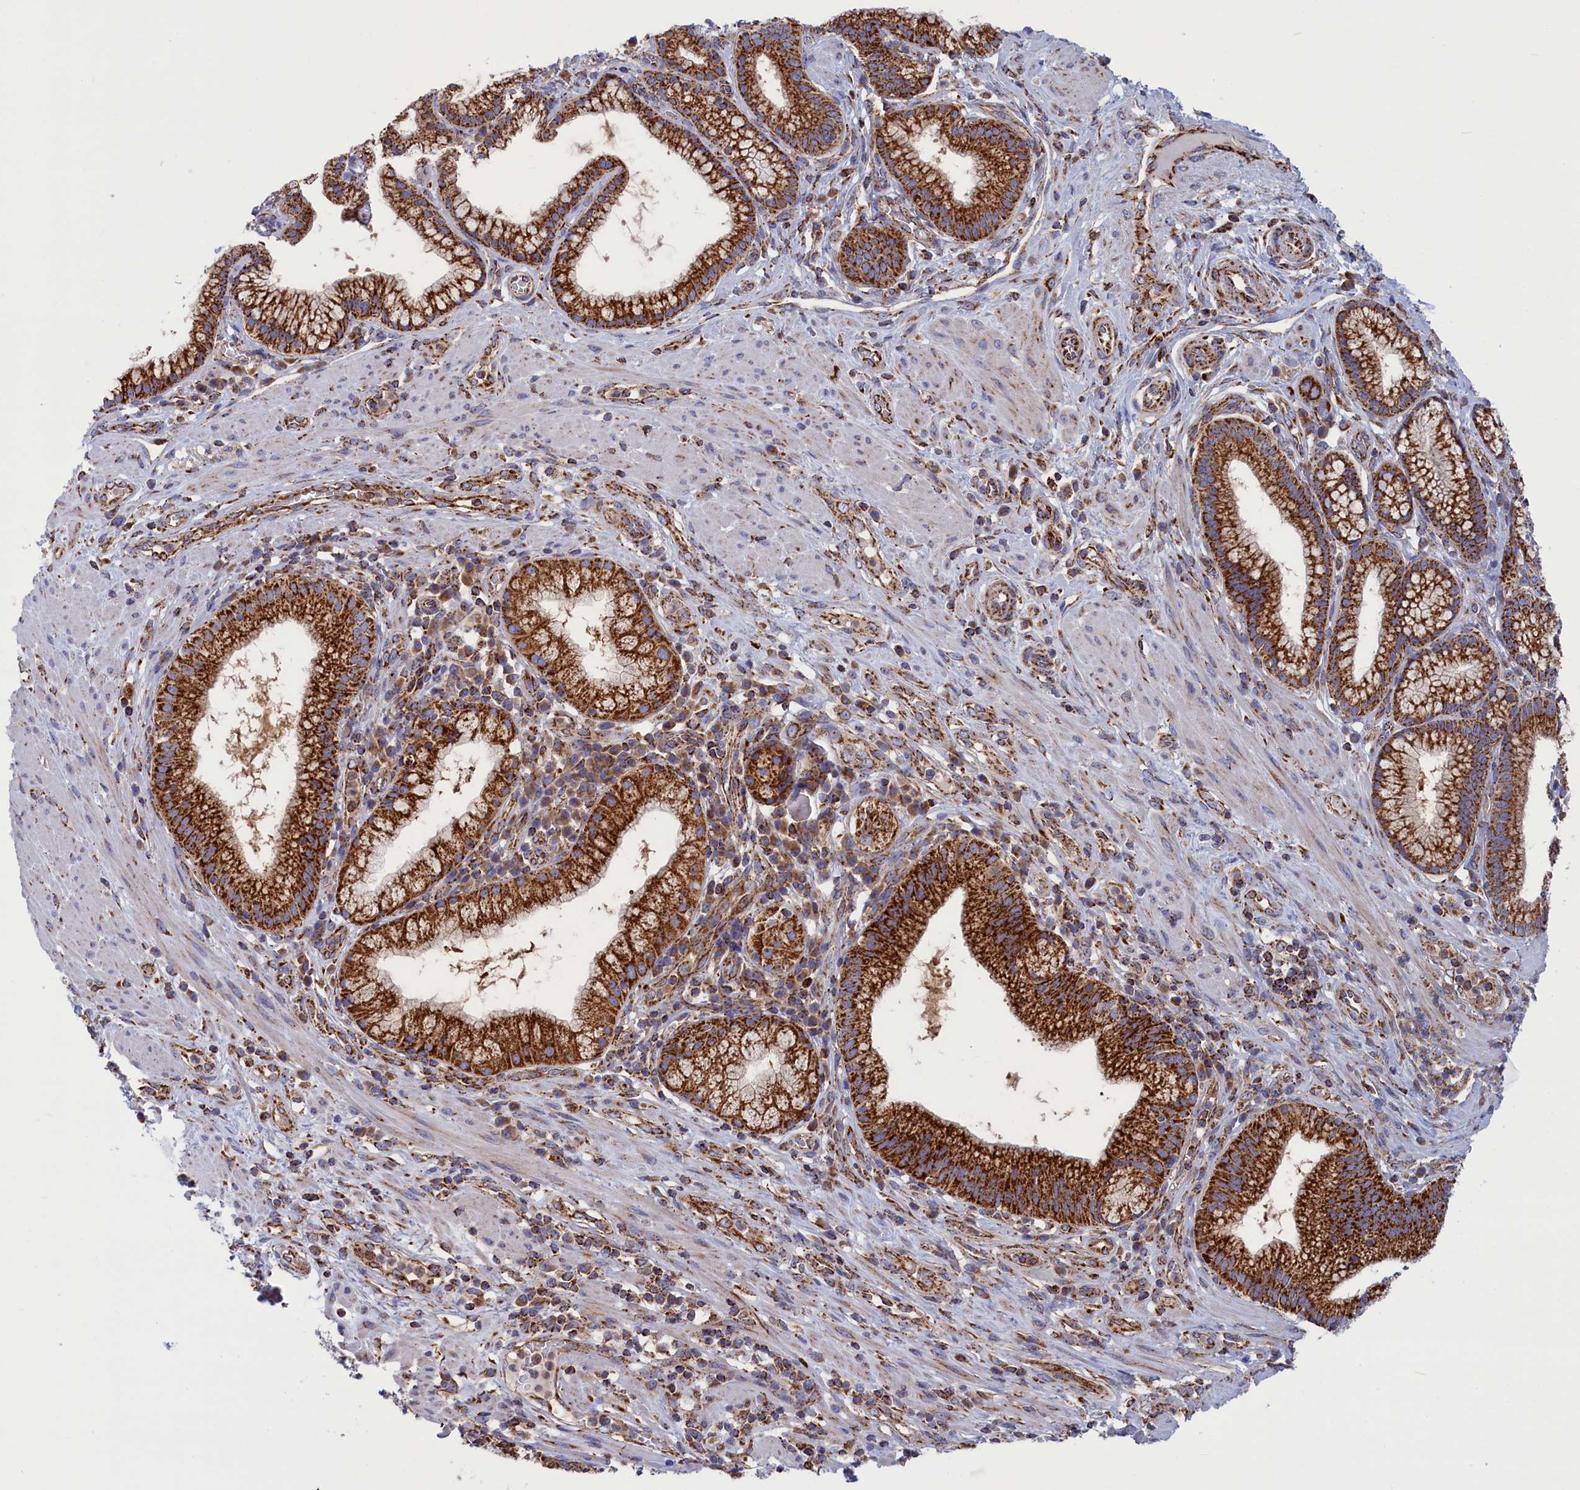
{"staining": {"intensity": "strong", "quantity": ">75%", "location": "cytoplasmic/membranous"}, "tissue": "pancreatic cancer", "cell_type": "Tumor cells", "image_type": "cancer", "snomed": [{"axis": "morphology", "description": "Adenocarcinoma, NOS"}, {"axis": "topography", "description": "Pancreas"}], "caption": "Pancreatic cancer (adenocarcinoma) stained with DAB immunohistochemistry (IHC) demonstrates high levels of strong cytoplasmic/membranous positivity in approximately >75% of tumor cells.", "gene": "WDR83", "patient": {"sex": "male", "age": 72}}